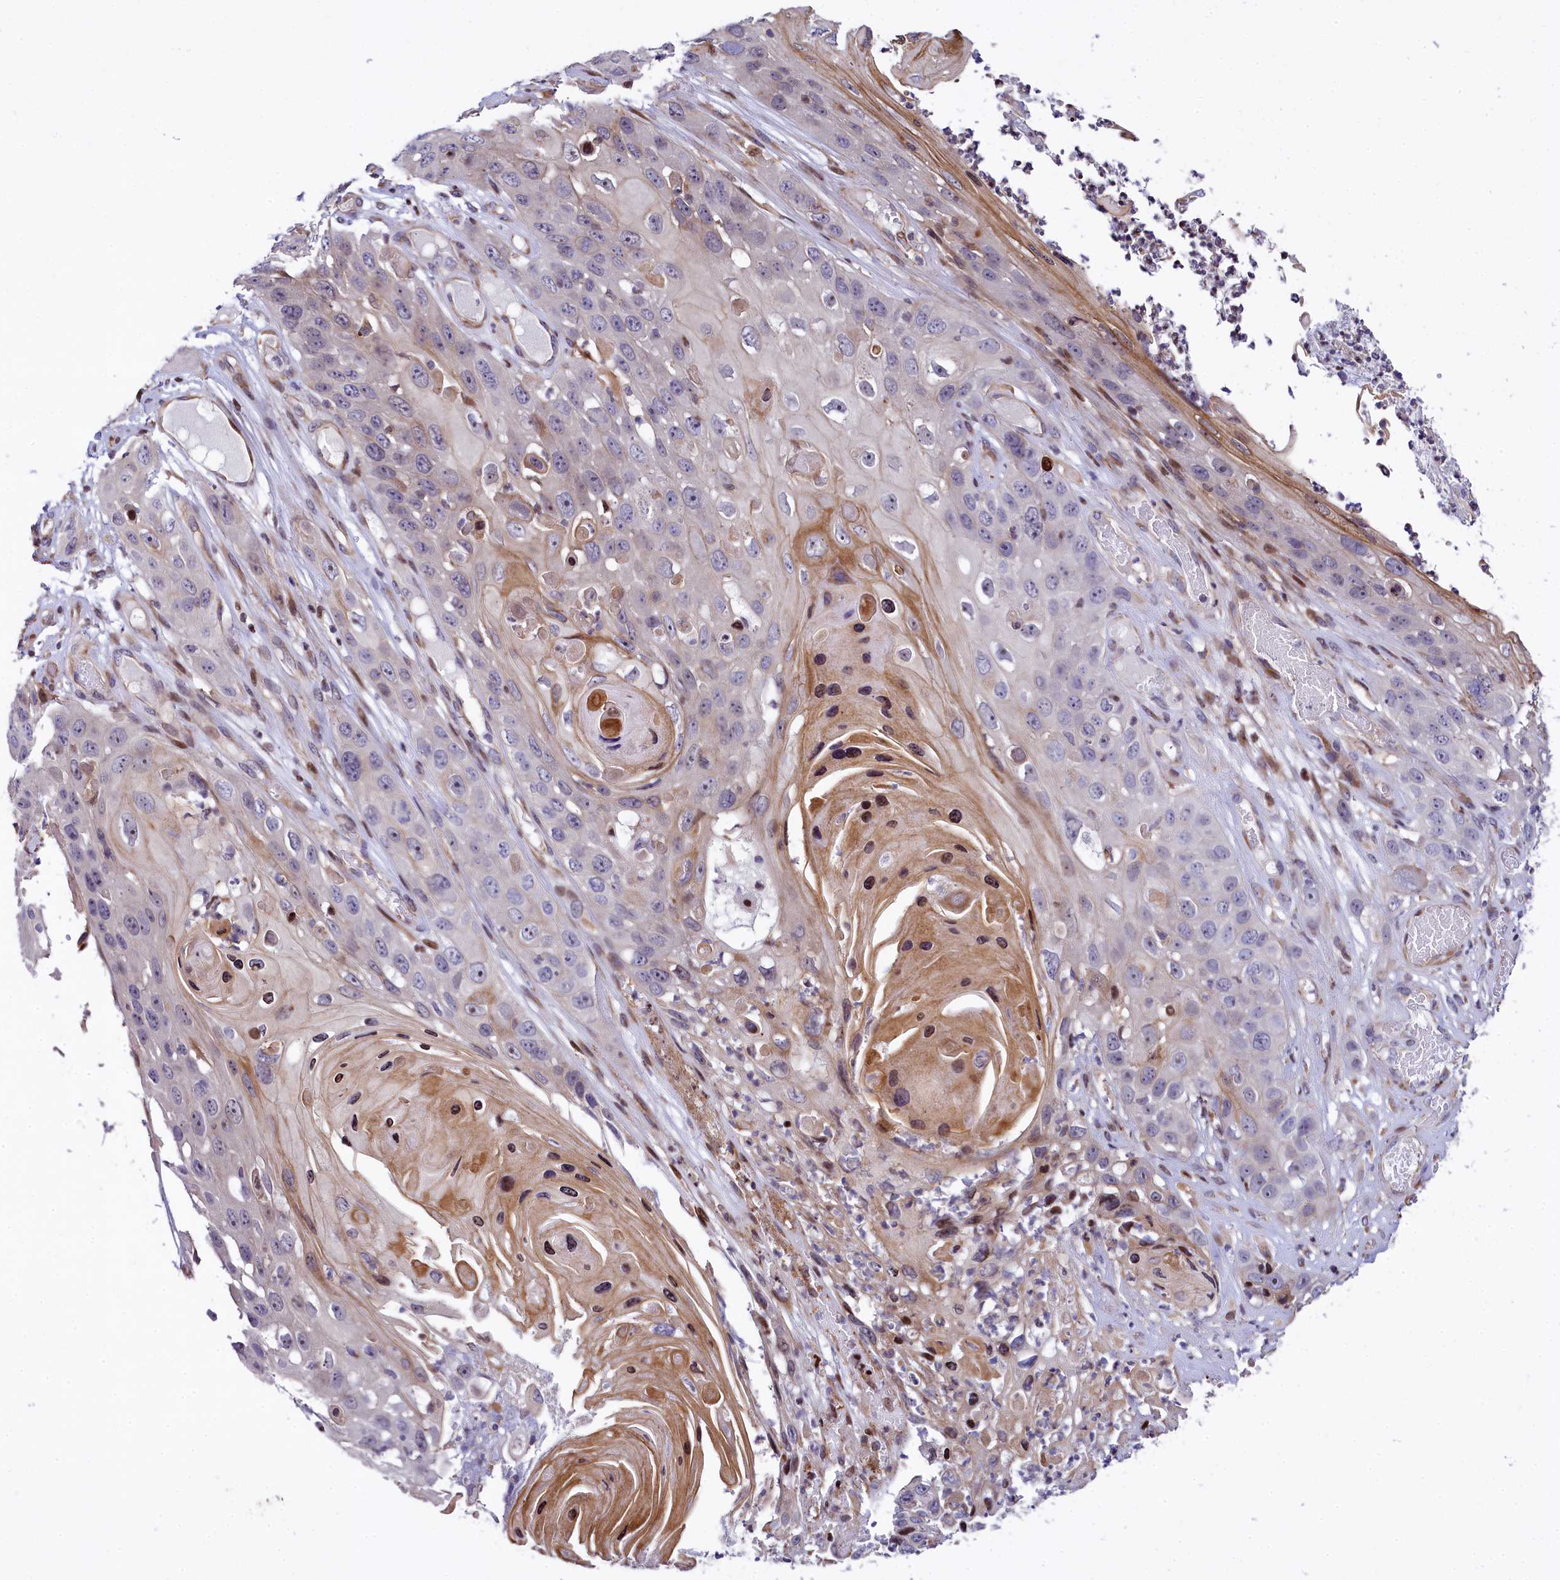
{"staining": {"intensity": "moderate", "quantity": "<25%", "location": "cytoplasmic/membranous,nuclear"}, "tissue": "skin cancer", "cell_type": "Tumor cells", "image_type": "cancer", "snomed": [{"axis": "morphology", "description": "Squamous cell carcinoma, NOS"}, {"axis": "topography", "description": "Skin"}], "caption": "Immunohistochemistry histopathology image of neoplastic tissue: human skin squamous cell carcinoma stained using immunohistochemistry exhibits low levels of moderate protein expression localized specifically in the cytoplasmic/membranous and nuclear of tumor cells, appearing as a cytoplasmic/membranous and nuclear brown color.", "gene": "TGDS", "patient": {"sex": "male", "age": 55}}